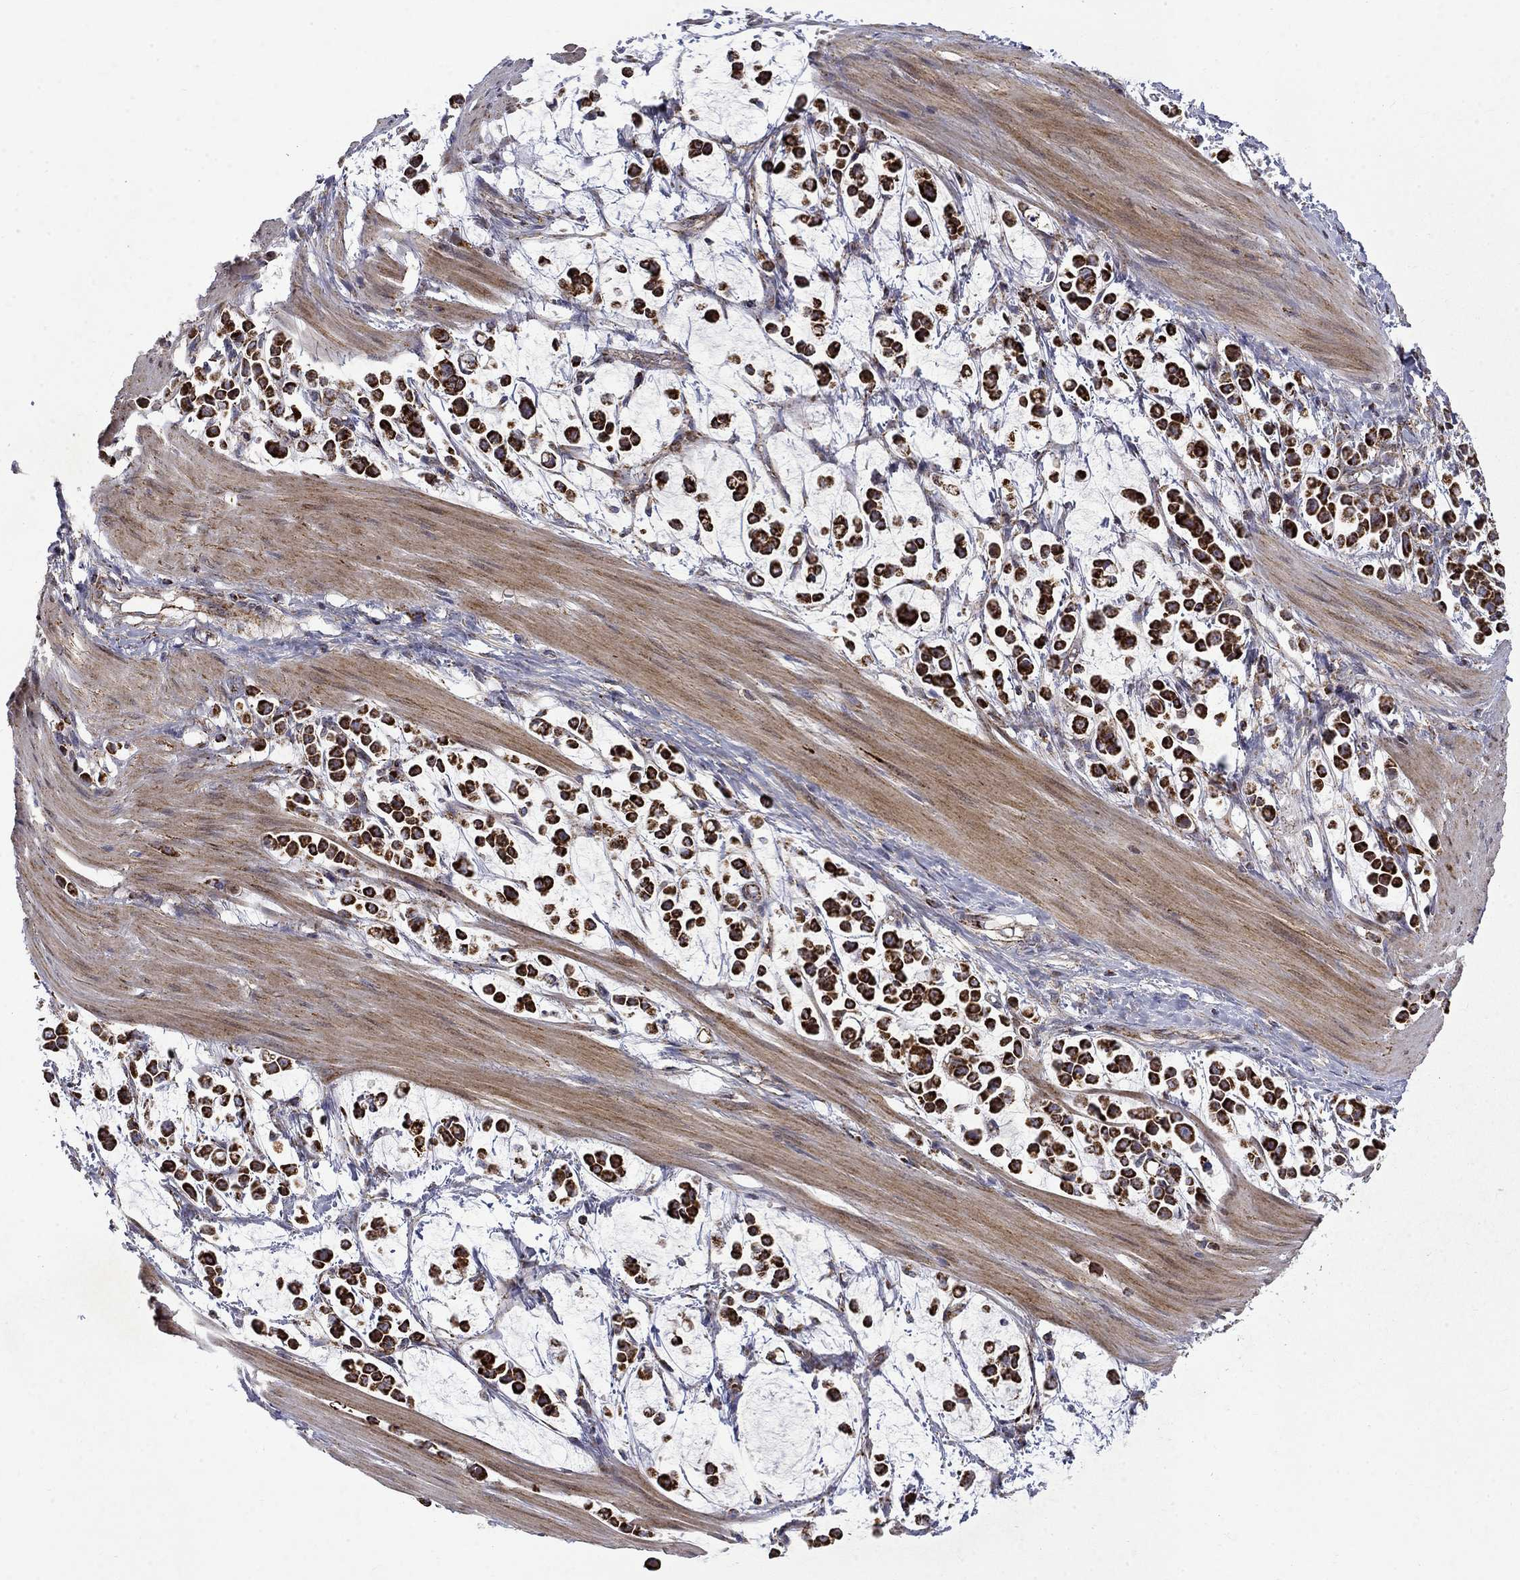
{"staining": {"intensity": "strong", "quantity": ">75%", "location": "cytoplasmic/membranous"}, "tissue": "stomach cancer", "cell_type": "Tumor cells", "image_type": "cancer", "snomed": [{"axis": "morphology", "description": "Adenocarcinoma, NOS"}, {"axis": "topography", "description": "Stomach"}], "caption": "Immunohistochemistry image of neoplastic tissue: human stomach cancer stained using IHC exhibits high levels of strong protein expression localized specifically in the cytoplasmic/membranous of tumor cells, appearing as a cytoplasmic/membranous brown color.", "gene": "PCBP3", "patient": {"sex": "male", "age": 82}}